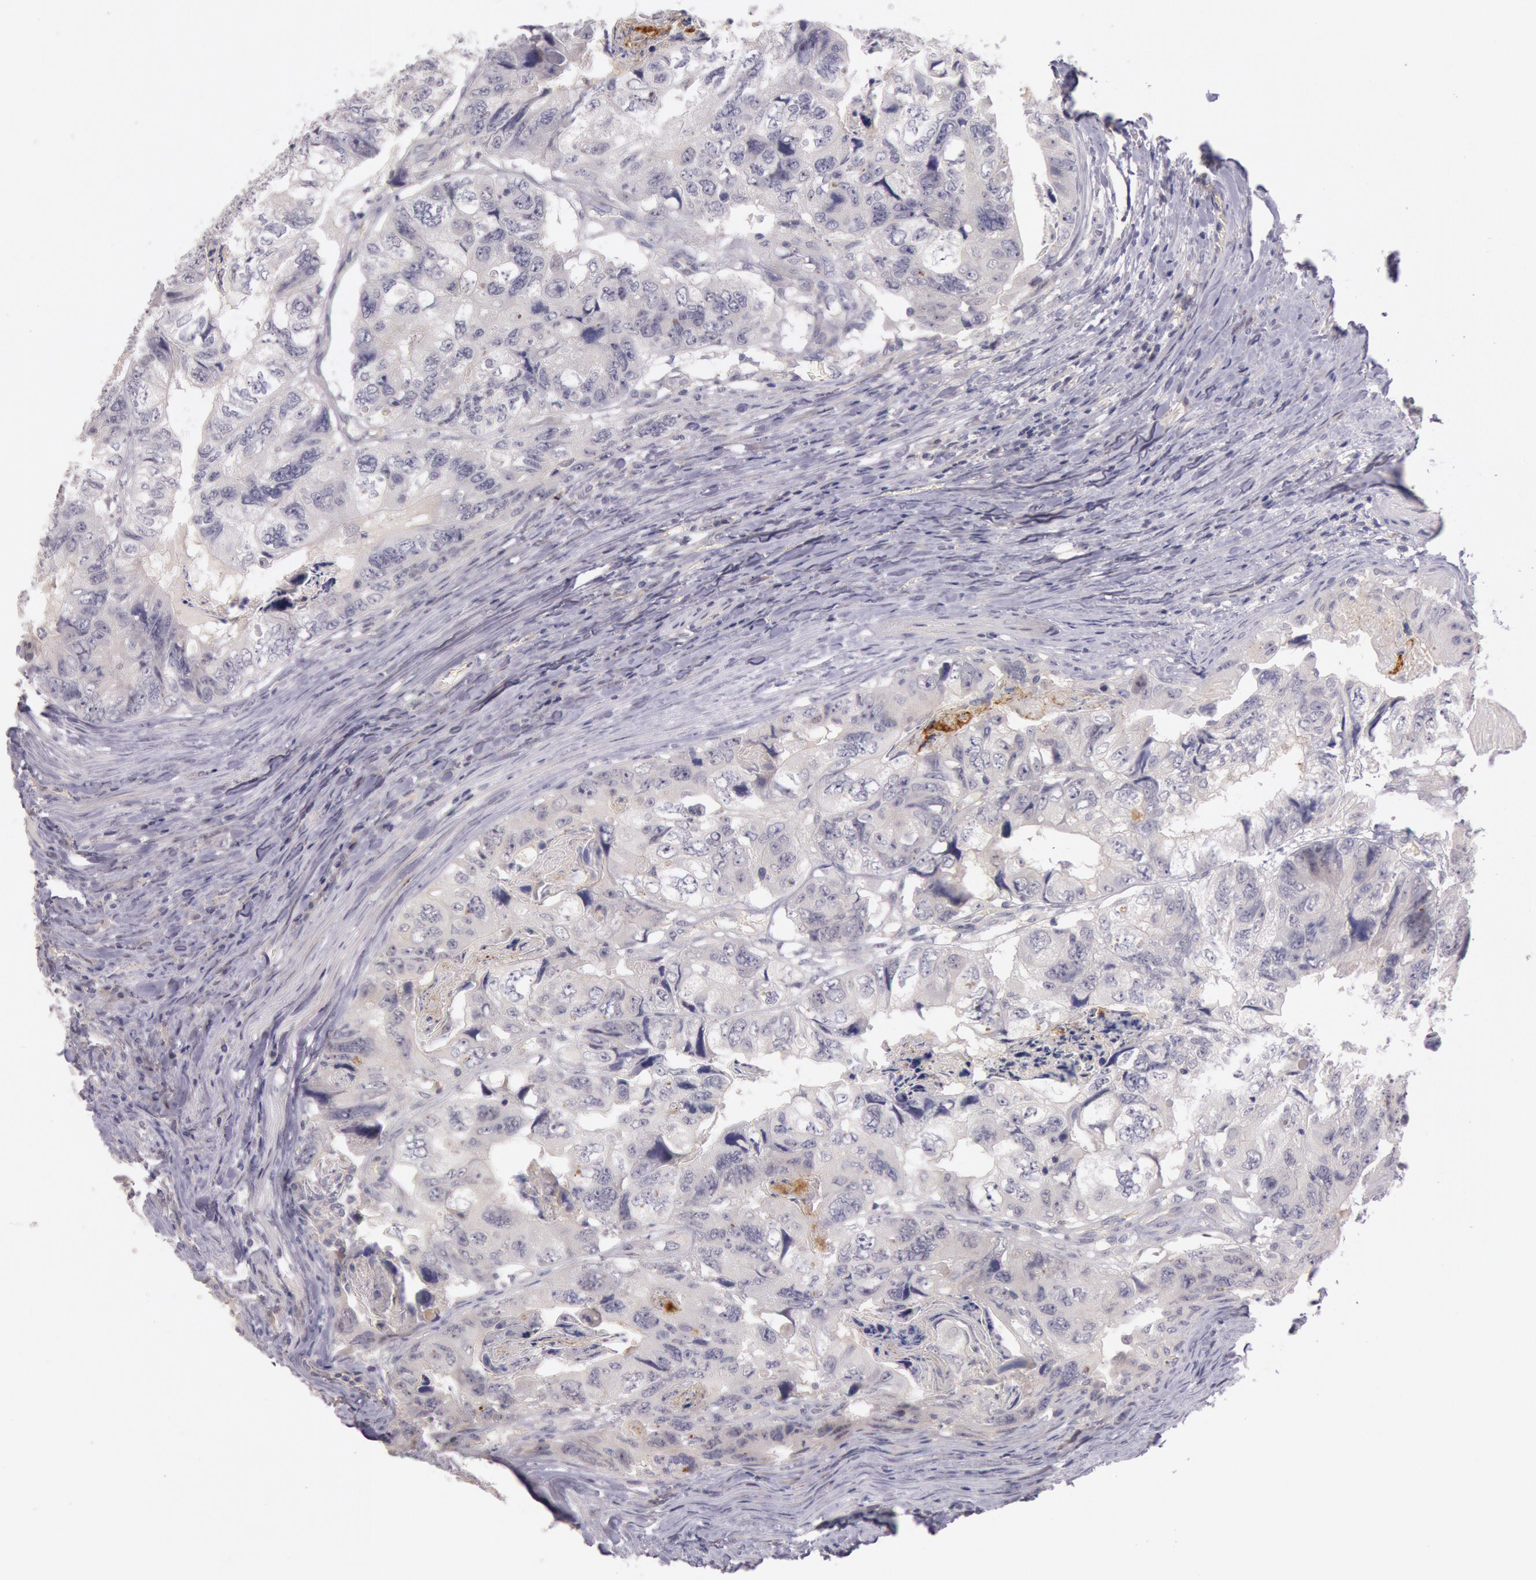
{"staining": {"intensity": "negative", "quantity": "none", "location": "none"}, "tissue": "colorectal cancer", "cell_type": "Tumor cells", "image_type": "cancer", "snomed": [{"axis": "morphology", "description": "Adenocarcinoma, NOS"}, {"axis": "topography", "description": "Rectum"}], "caption": "DAB (3,3'-diaminobenzidine) immunohistochemical staining of colorectal cancer shows no significant positivity in tumor cells.", "gene": "TRIB2", "patient": {"sex": "female", "age": 82}}